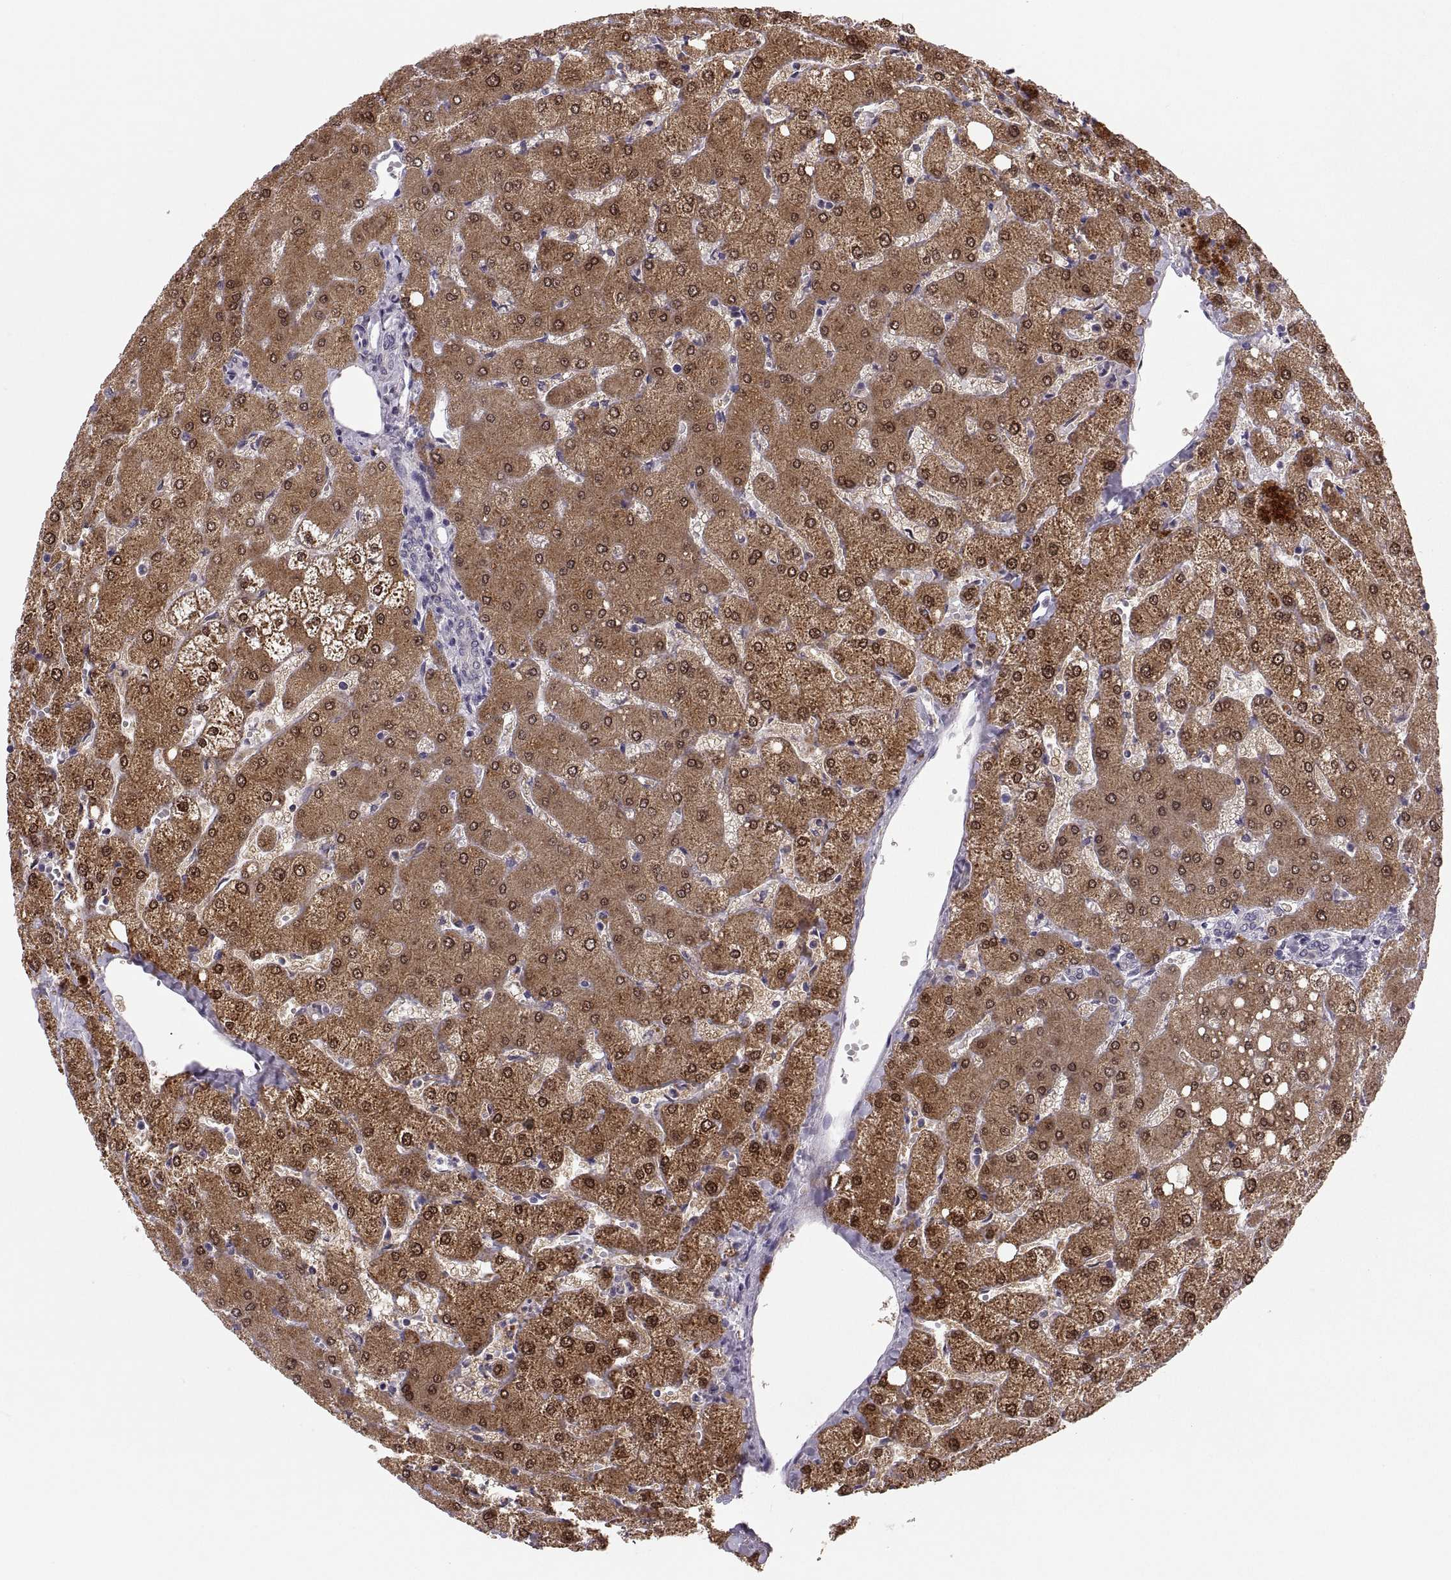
{"staining": {"intensity": "negative", "quantity": "none", "location": "none"}, "tissue": "liver", "cell_type": "Cholangiocytes", "image_type": "normal", "snomed": [{"axis": "morphology", "description": "Normal tissue, NOS"}, {"axis": "topography", "description": "Liver"}], "caption": "Micrograph shows no protein staining in cholangiocytes of normal liver. (DAB IHC with hematoxylin counter stain).", "gene": "ADH6", "patient": {"sex": "female", "age": 54}}